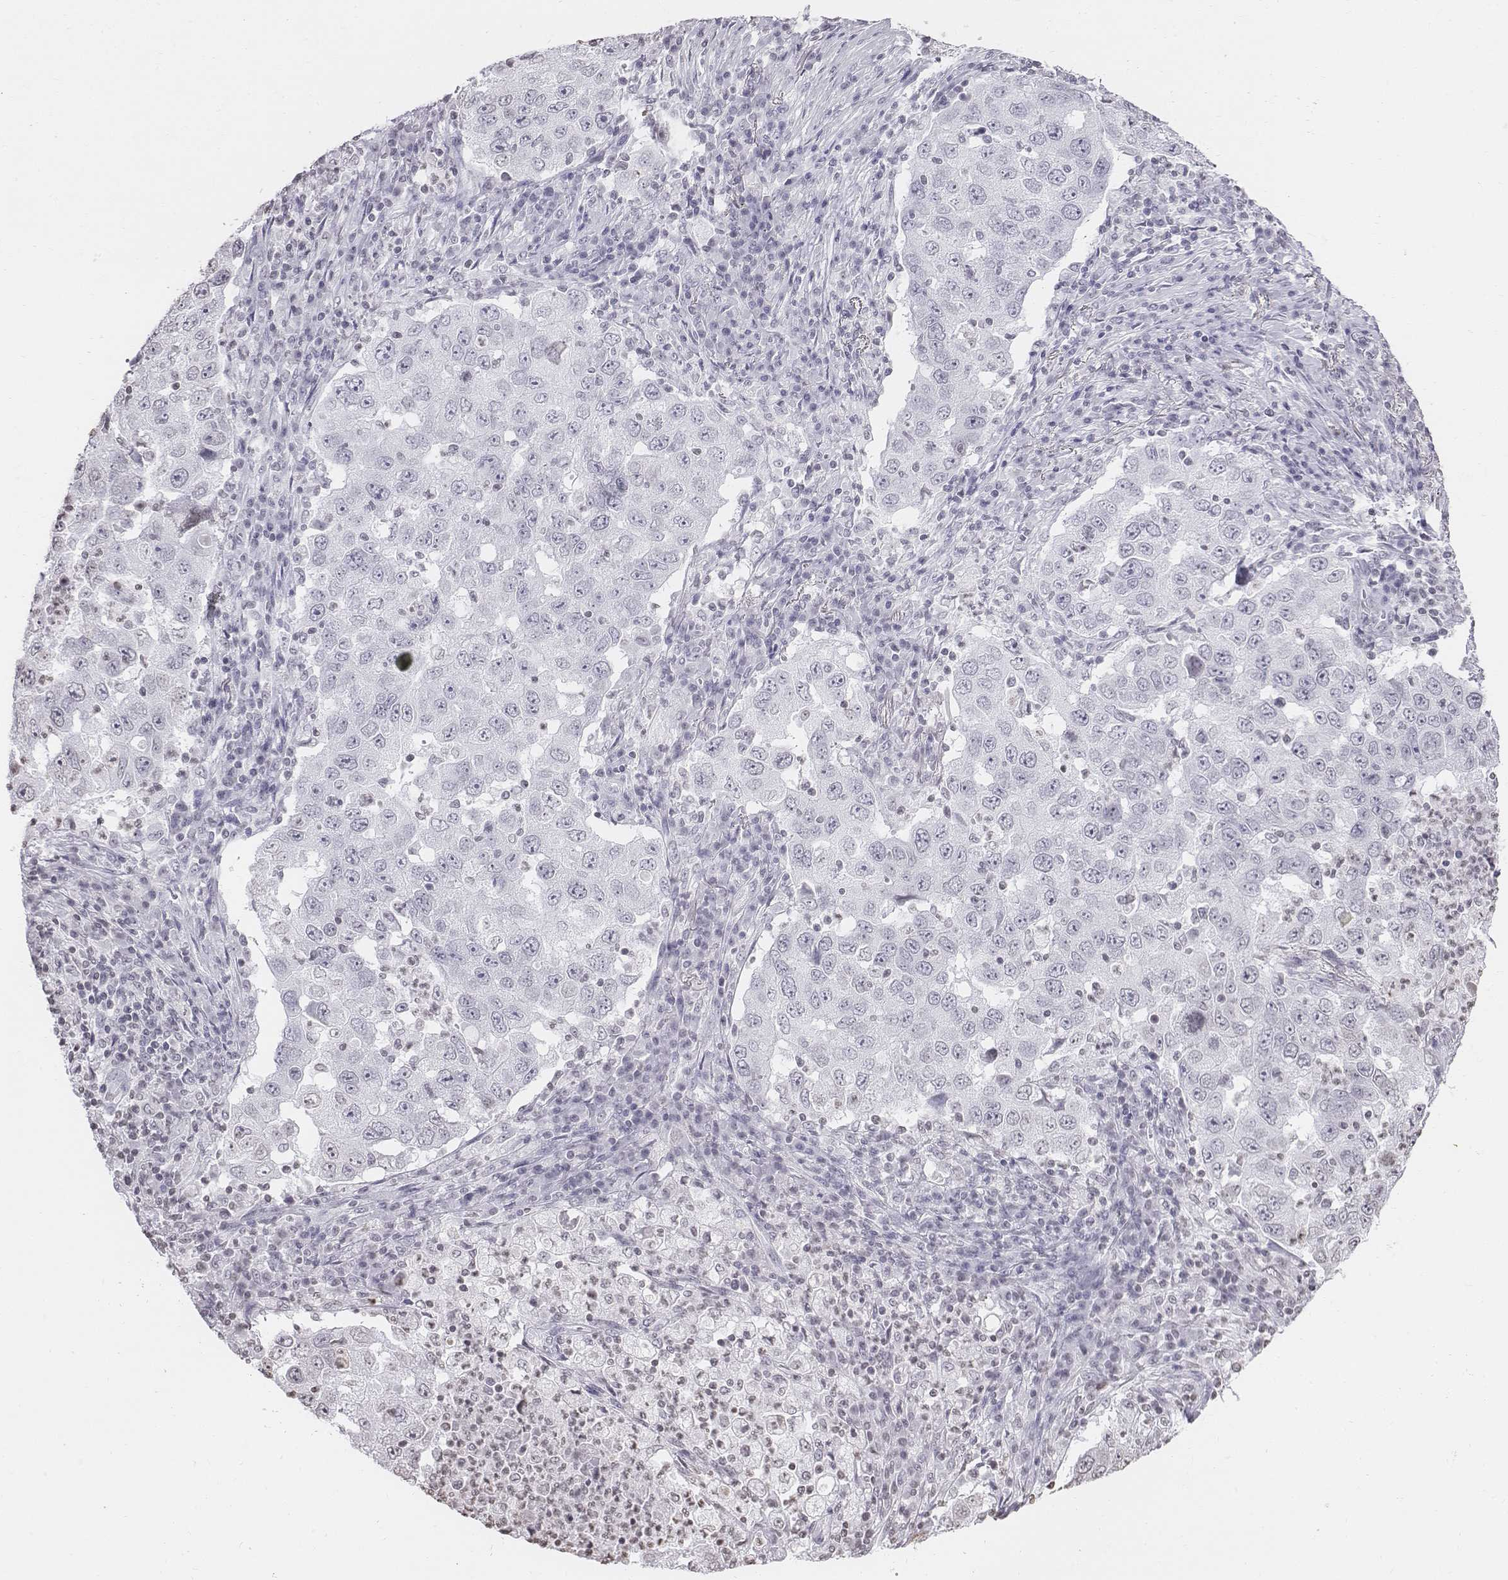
{"staining": {"intensity": "negative", "quantity": "none", "location": "none"}, "tissue": "lung cancer", "cell_type": "Tumor cells", "image_type": "cancer", "snomed": [{"axis": "morphology", "description": "Adenocarcinoma, NOS"}, {"axis": "topography", "description": "Lung"}], "caption": "Immunohistochemistry (IHC) micrograph of human lung adenocarcinoma stained for a protein (brown), which displays no positivity in tumor cells.", "gene": "BARHL1", "patient": {"sex": "male", "age": 73}}